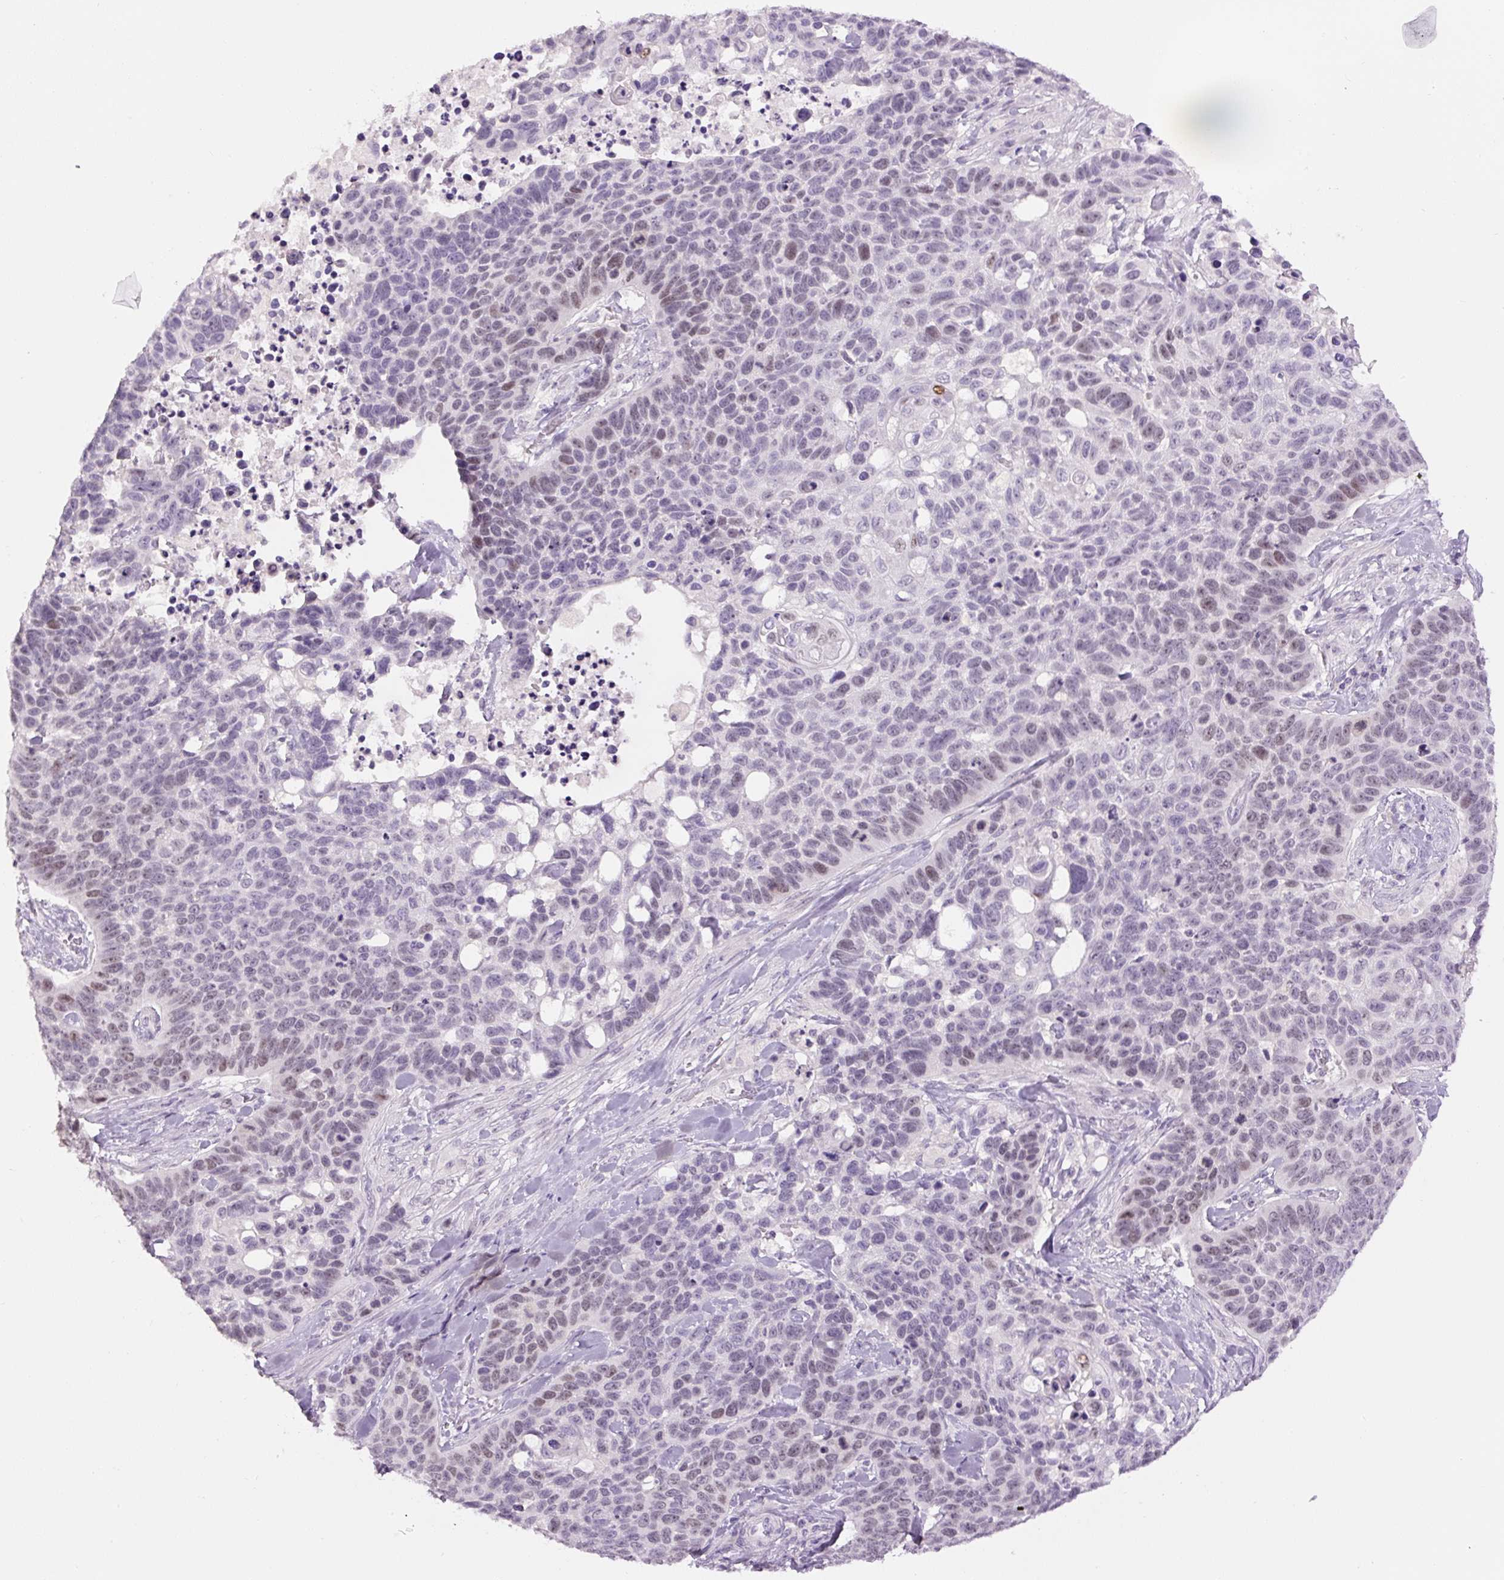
{"staining": {"intensity": "moderate", "quantity": "<25%", "location": "nuclear"}, "tissue": "lung cancer", "cell_type": "Tumor cells", "image_type": "cancer", "snomed": [{"axis": "morphology", "description": "Squamous cell carcinoma, NOS"}, {"axis": "topography", "description": "Lung"}], "caption": "Protein staining displays moderate nuclear positivity in approximately <25% of tumor cells in squamous cell carcinoma (lung).", "gene": "SIX1", "patient": {"sex": "male", "age": 62}}